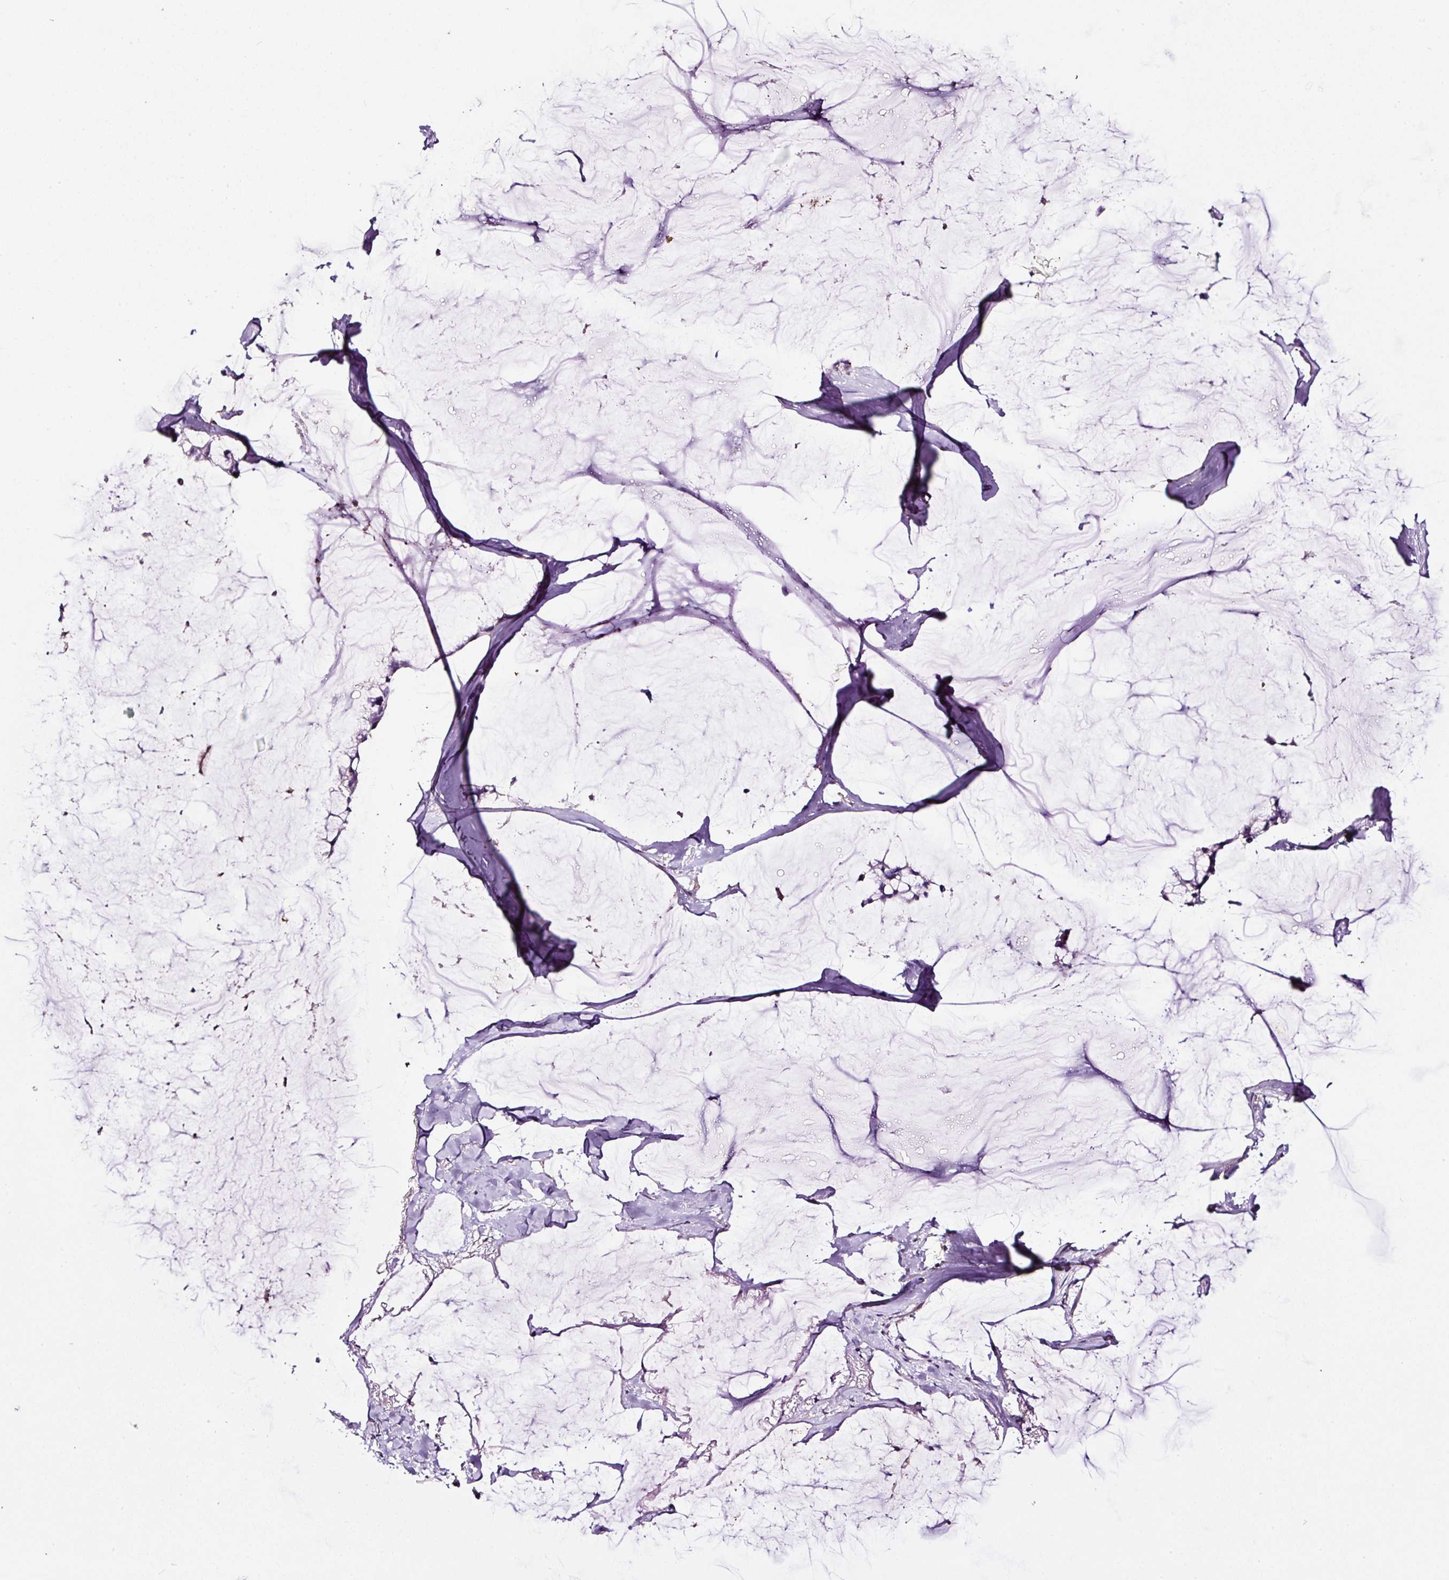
{"staining": {"intensity": "negative", "quantity": "none", "location": "none"}, "tissue": "ovarian cancer", "cell_type": "Tumor cells", "image_type": "cancer", "snomed": [{"axis": "morphology", "description": "Cystadenocarcinoma, mucinous, NOS"}, {"axis": "topography", "description": "Ovary"}], "caption": "IHC photomicrograph of neoplastic tissue: human mucinous cystadenocarcinoma (ovarian) stained with DAB reveals no significant protein expression in tumor cells.", "gene": "LRRC24", "patient": {"sex": "female", "age": 39}}